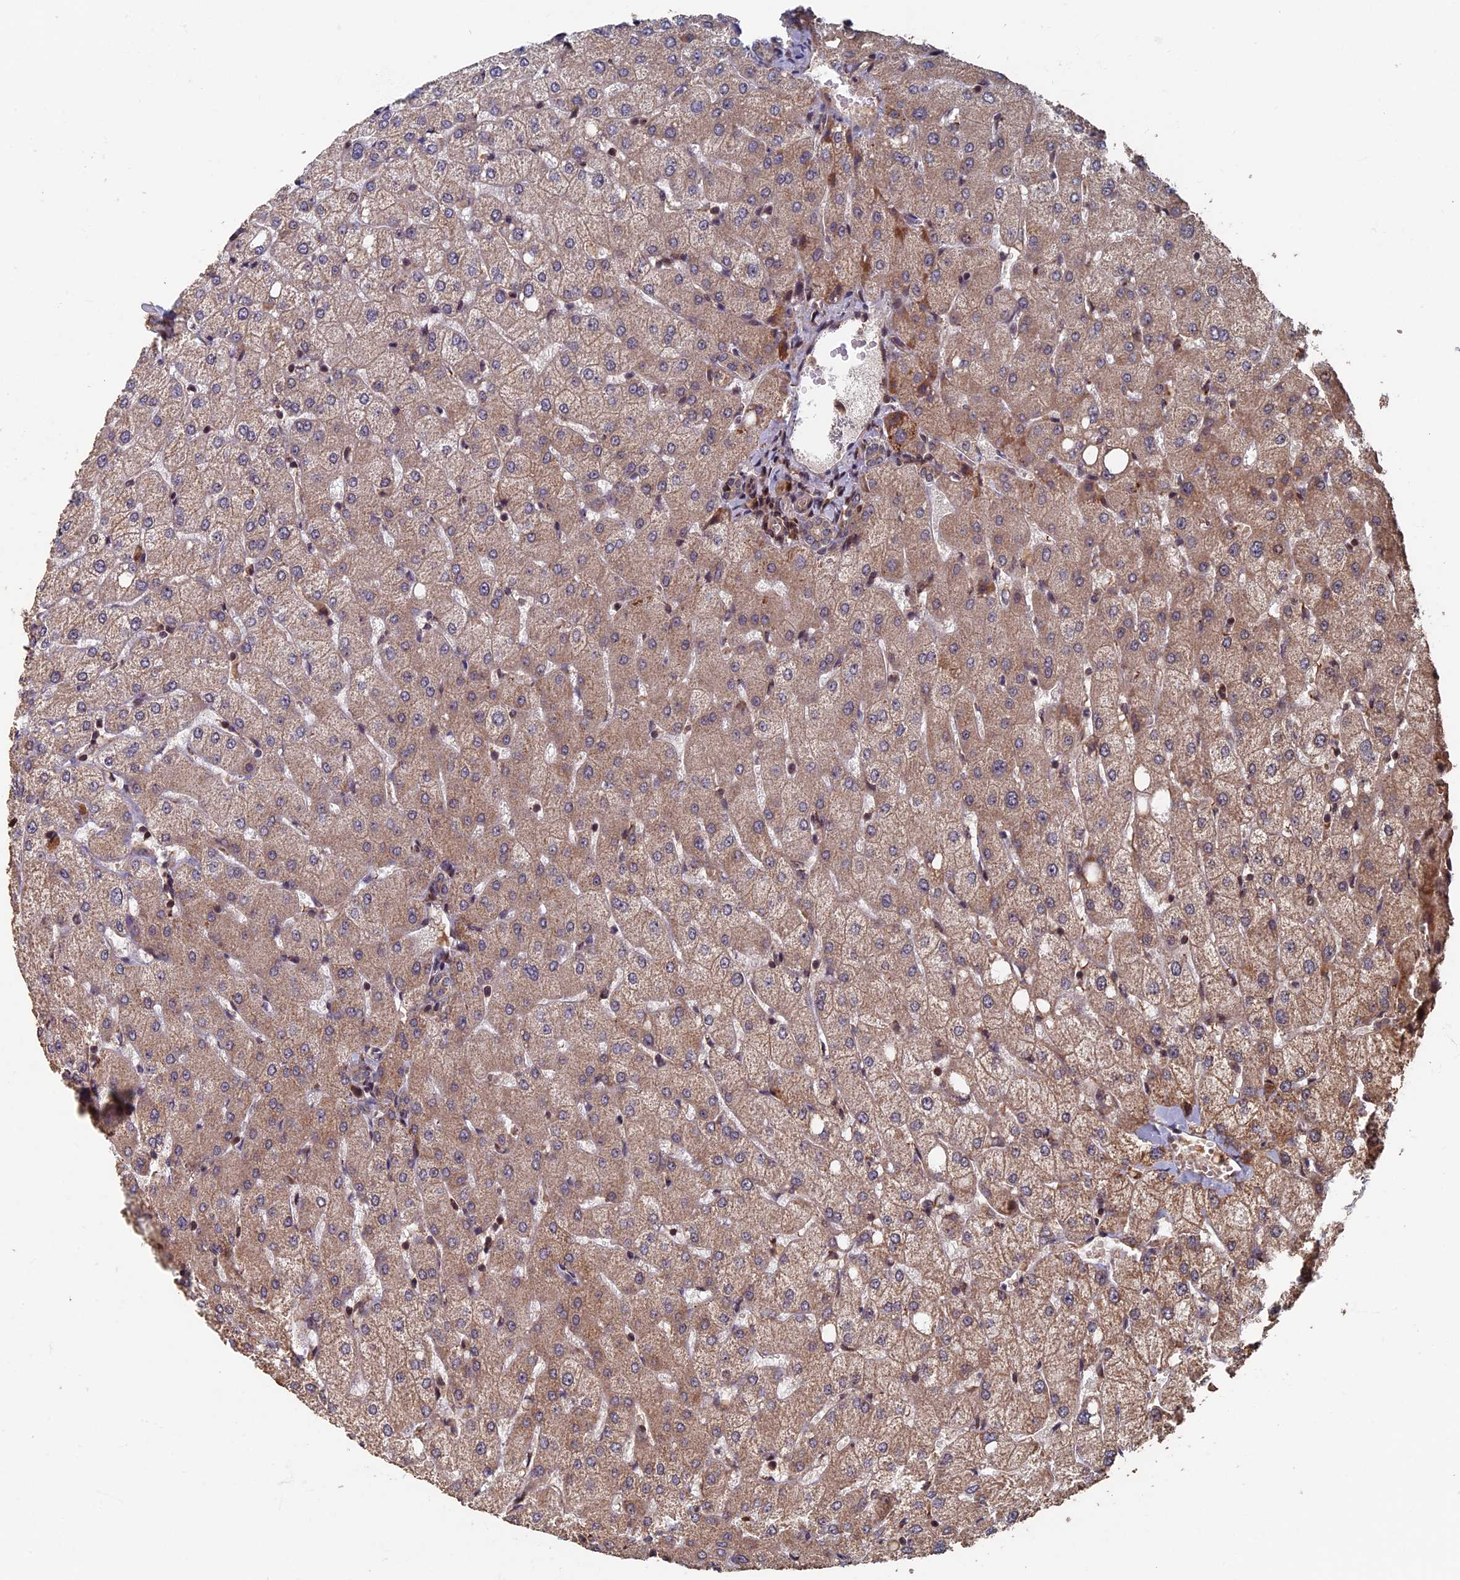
{"staining": {"intensity": "weak", "quantity": "<25%", "location": "cytoplasmic/membranous"}, "tissue": "liver", "cell_type": "Cholangiocytes", "image_type": "normal", "snomed": [{"axis": "morphology", "description": "Normal tissue, NOS"}, {"axis": "topography", "description": "Liver"}], "caption": "Cholangiocytes are negative for protein expression in benign human liver. (DAB (3,3'-diaminobenzidine) immunohistochemistry (IHC) with hematoxylin counter stain).", "gene": "RASGRF1", "patient": {"sex": "female", "age": 54}}